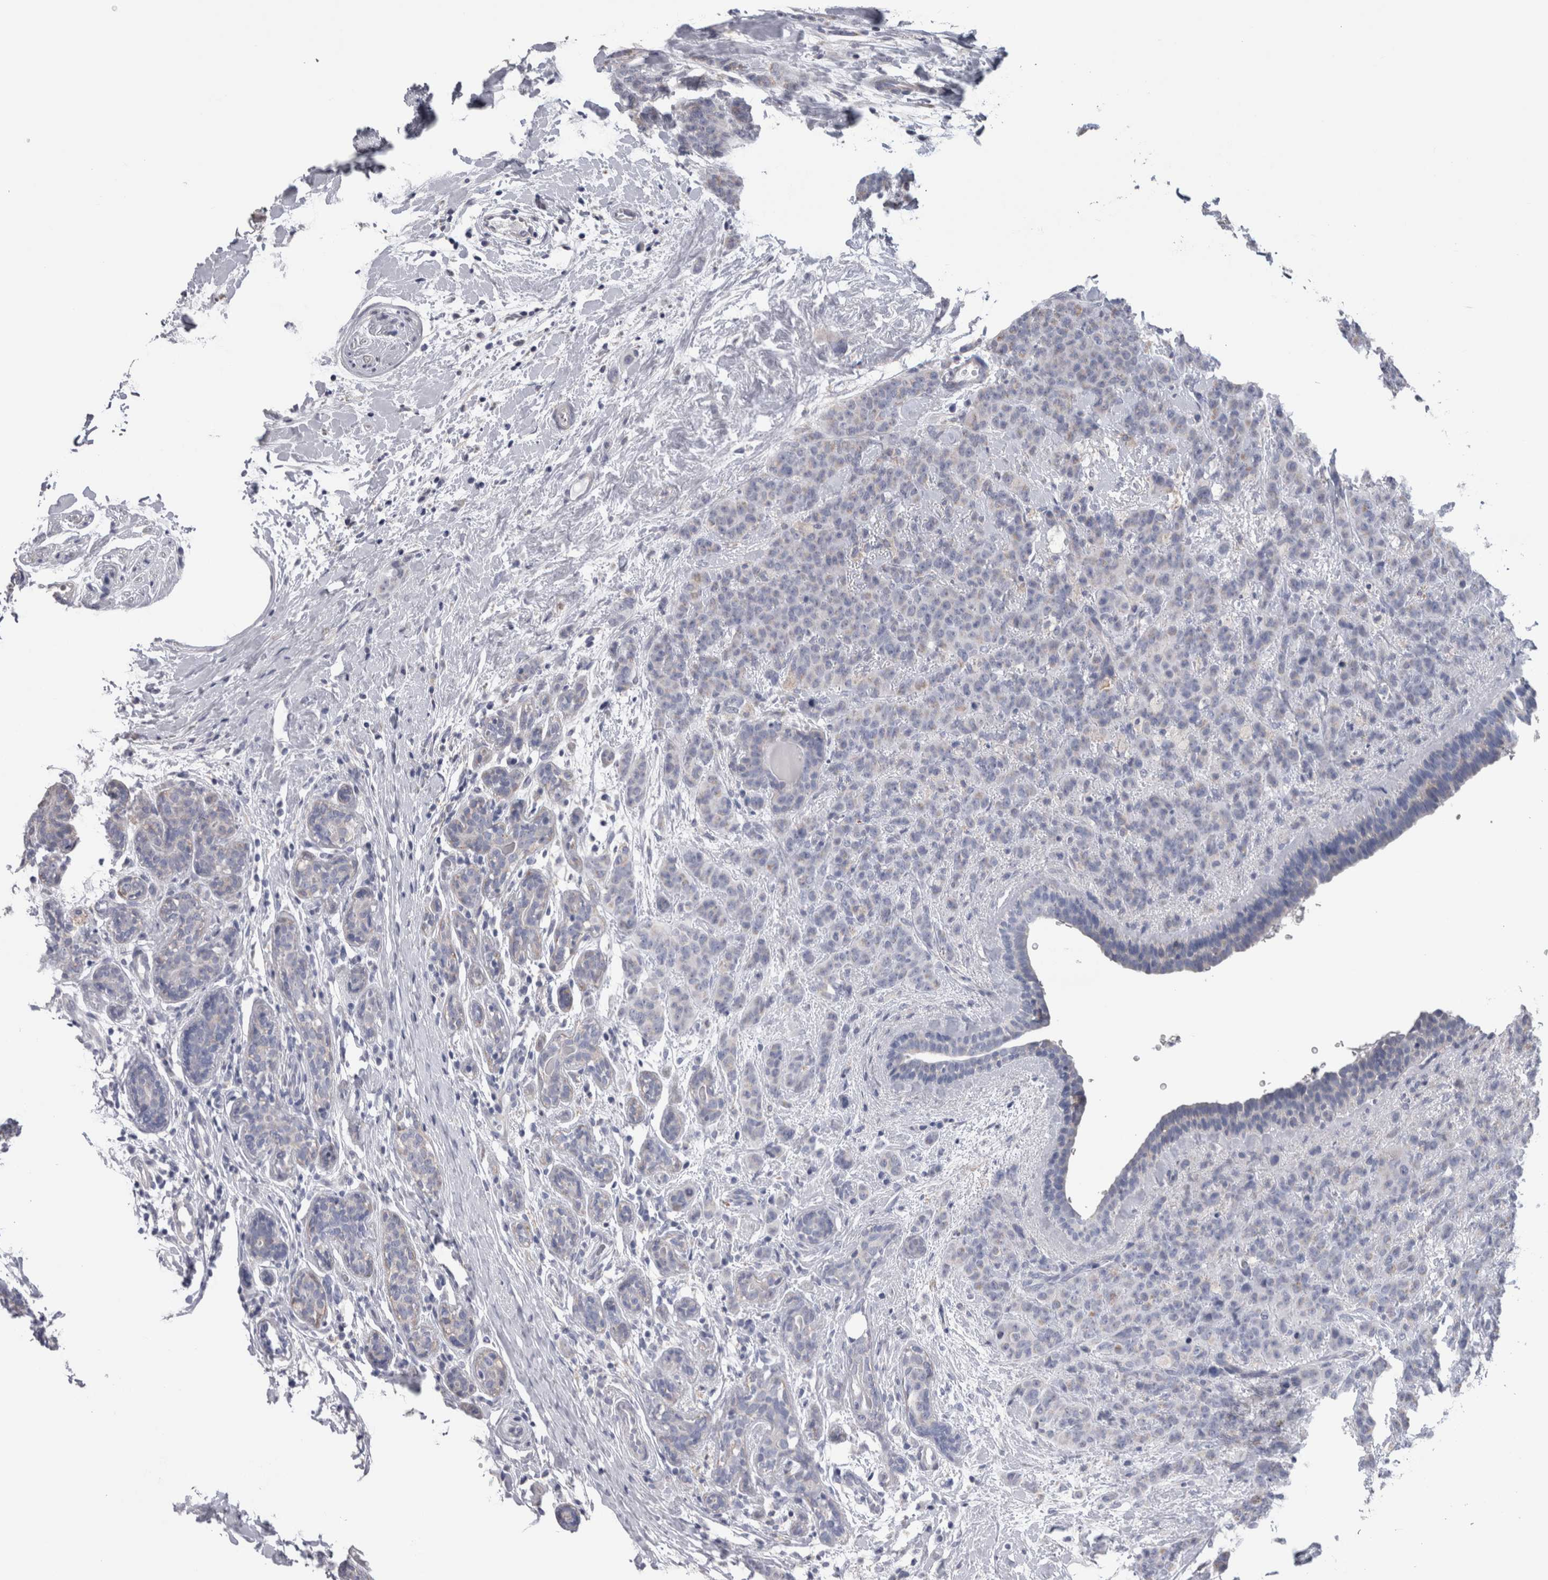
{"staining": {"intensity": "negative", "quantity": "none", "location": "none"}, "tissue": "breast cancer", "cell_type": "Tumor cells", "image_type": "cancer", "snomed": [{"axis": "morphology", "description": "Normal tissue, NOS"}, {"axis": "morphology", "description": "Duct carcinoma"}, {"axis": "topography", "description": "Breast"}], "caption": "DAB (3,3'-diaminobenzidine) immunohistochemical staining of human breast cancer (intraductal carcinoma) demonstrates no significant expression in tumor cells.", "gene": "GDAP1", "patient": {"sex": "female", "age": 40}}